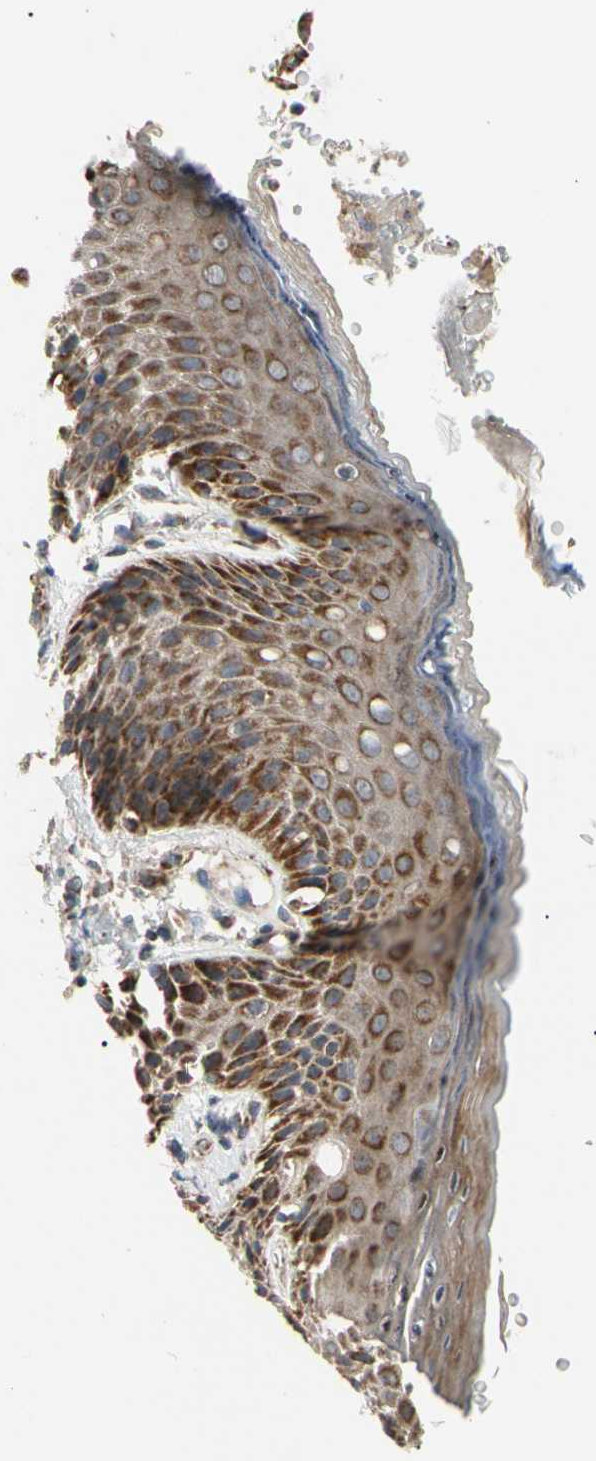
{"staining": {"intensity": "strong", "quantity": ">75%", "location": "cytoplasmic/membranous"}, "tissue": "skin", "cell_type": "Epidermal cells", "image_type": "normal", "snomed": [{"axis": "morphology", "description": "Normal tissue, NOS"}, {"axis": "topography", "description": "Anal"}], "caption": "Skin stained for a protein exhibits strong cytoplasmic/membranous positivity in epidermal cells.", "gene": "GPD2", "patient": {"sex": "female", "age": 46}}